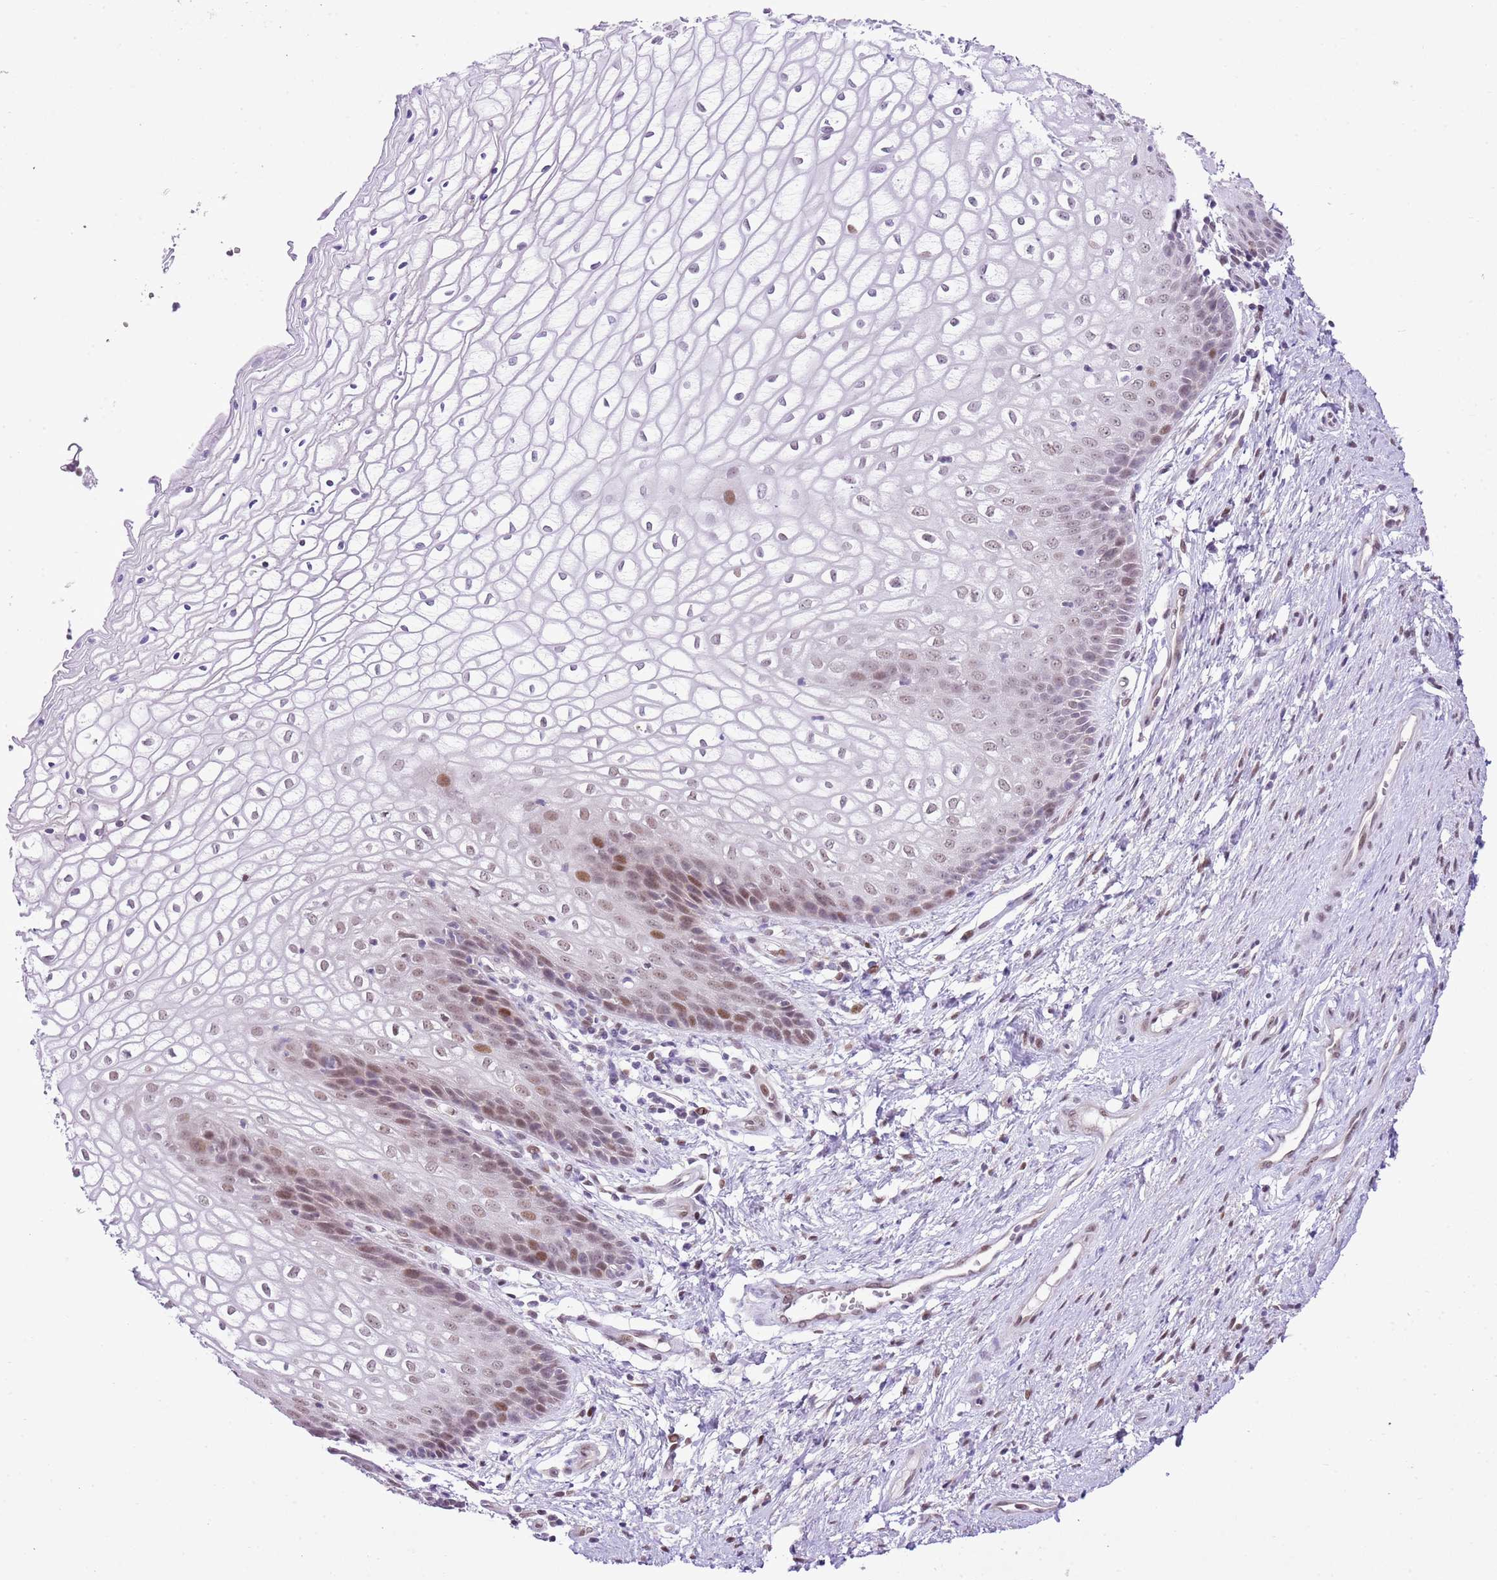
{"staining": {"intensity": "weak", "quantity": "25%-75%", "location": "cytoplasmic/membranous,nuclear"}, "tissue": "vagina", "cell_type": "Squamous epithelial cells", "image_type": "normal", "snomed": [{"axis": "morphology", "description": "Normal tissue, NOS"}, {"axis": "topography", "description": "Vagina"}], "caption": "Squamous epithelial cells display weak cytoplasmic/membranous,nuclear staining in about 25%-75% of cells in benign vagina.", "gene": "NACC2", "patient": {"sex": "female", "age": 34}}